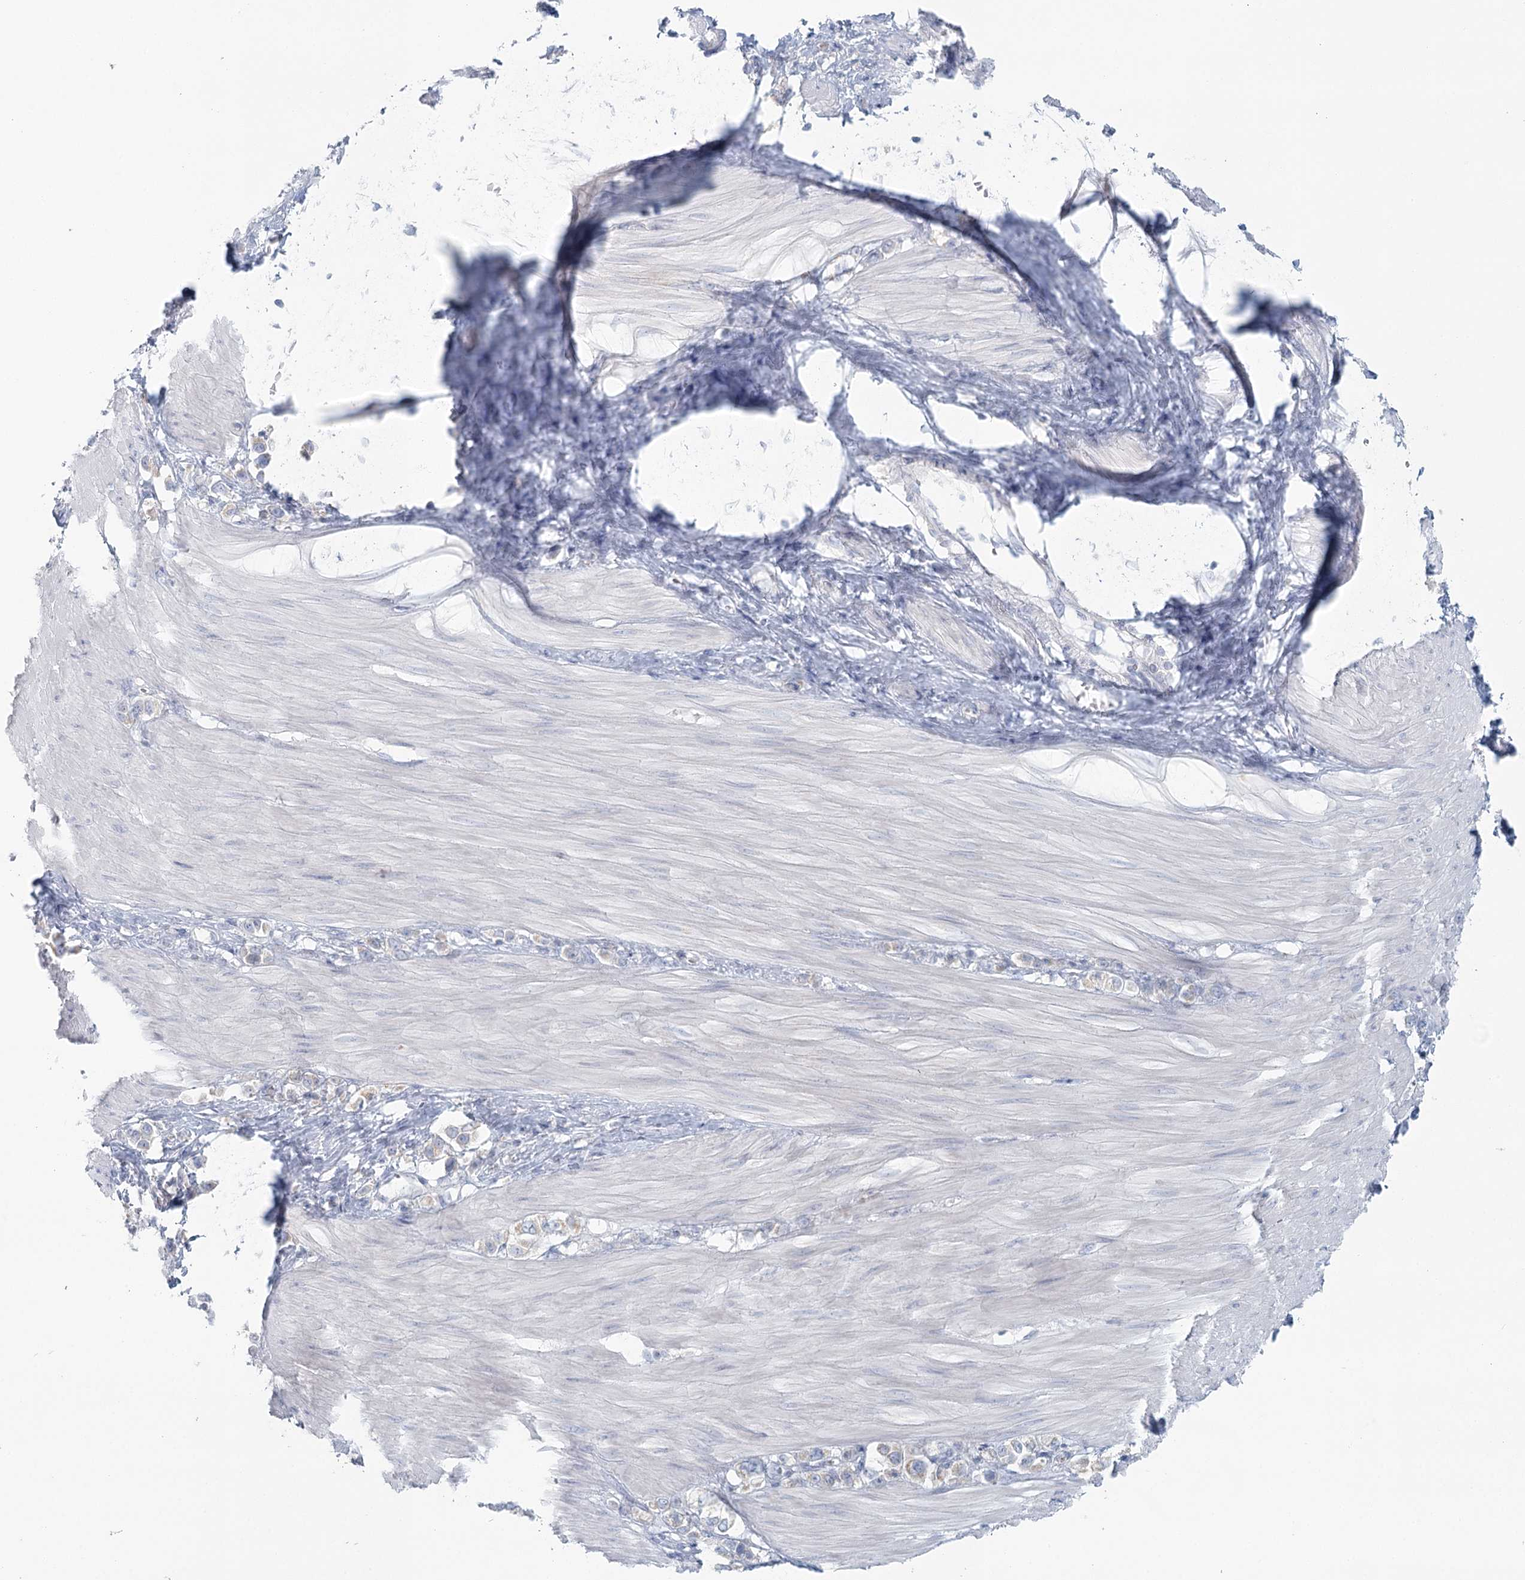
{"staining": {"intensity": "negative", "quantity": "none", "location": "none"}, "tissue": "stomach cancer", "cell_type": "Tumor cells", "image_type": "cancer", "snomed": [{"axis": "morphology", "description": "Adenocarcinoma, NOS"}, {"axis": "topography", "description": "Stomach"}], "caption": "A histopathology image of stomach cancer (adenocarcinoma) stained for a protein displays no brown staining in tumor cells. The staining is performed using DAB (3,3'-diaminobenzidine) brown chromogen with nuclei counter-stained in using hematoxylin.", "gene": "BPHL", "patient": {"sex": "female", "age": 65}}